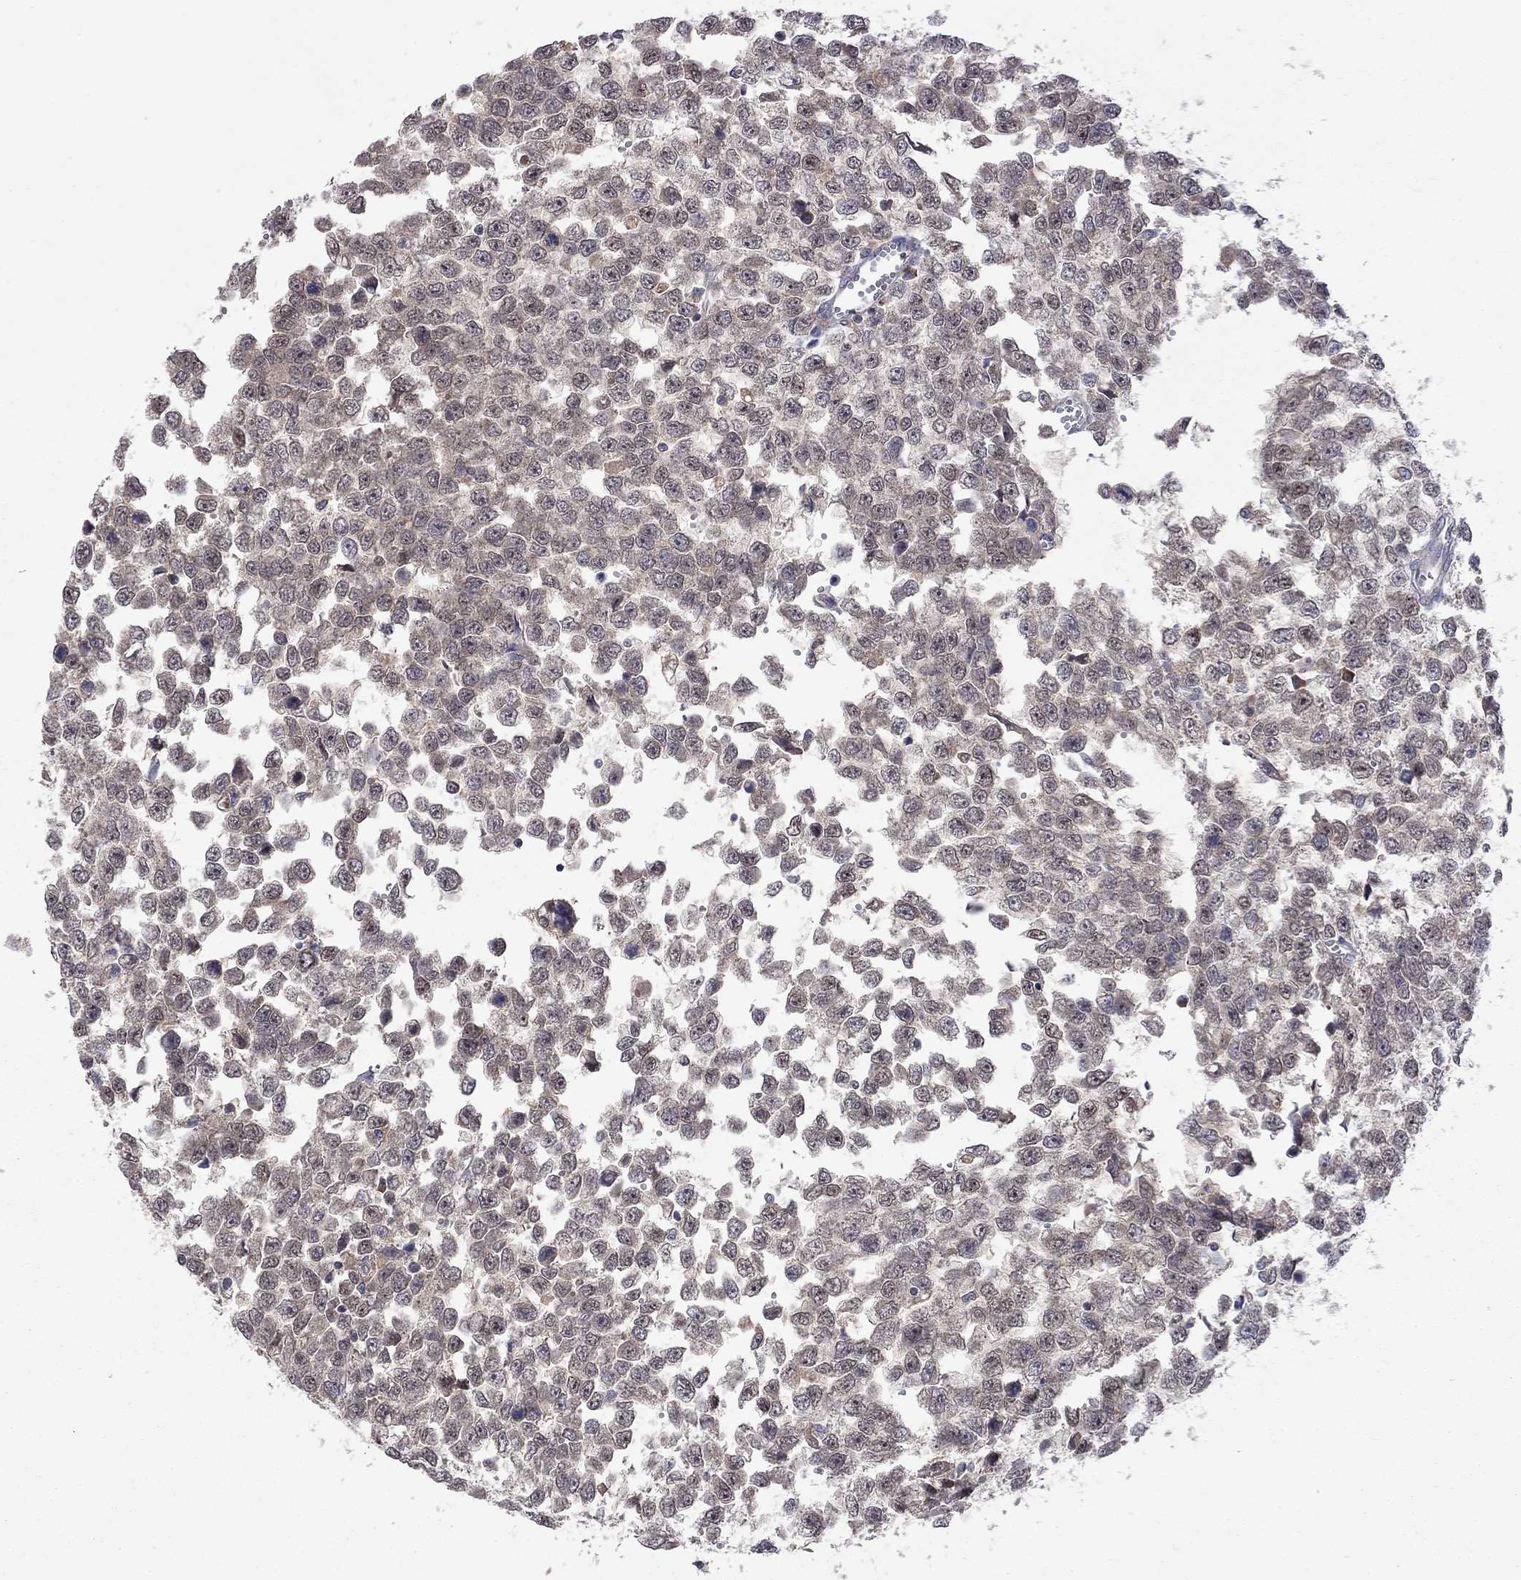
{"staining": {"intensity": "weak", "quantity": "25%-75%", "location": "cytoplasmic/membranous"}, "tissue": "testis cancer", "cell_type": "Tumor cells", "image_type": "cancer", "snomed": [{"axis": "morphology", "description": "Normal tissue, NOS"}, {"axis": "morphology", "description": "Seminoma, NOS"}, {"axis": "topography", "description": "Testis"}, {"axis": "topography", "description": "Epididymis"}], "caption": "Brown immunohistochemical staining in testis seminoma displays weak cytoplasmic/membranous staining in approximately 25%-75% of tumor cells.", "gene": "HTR6", "patient": {"sex": "male", "age": 34}}